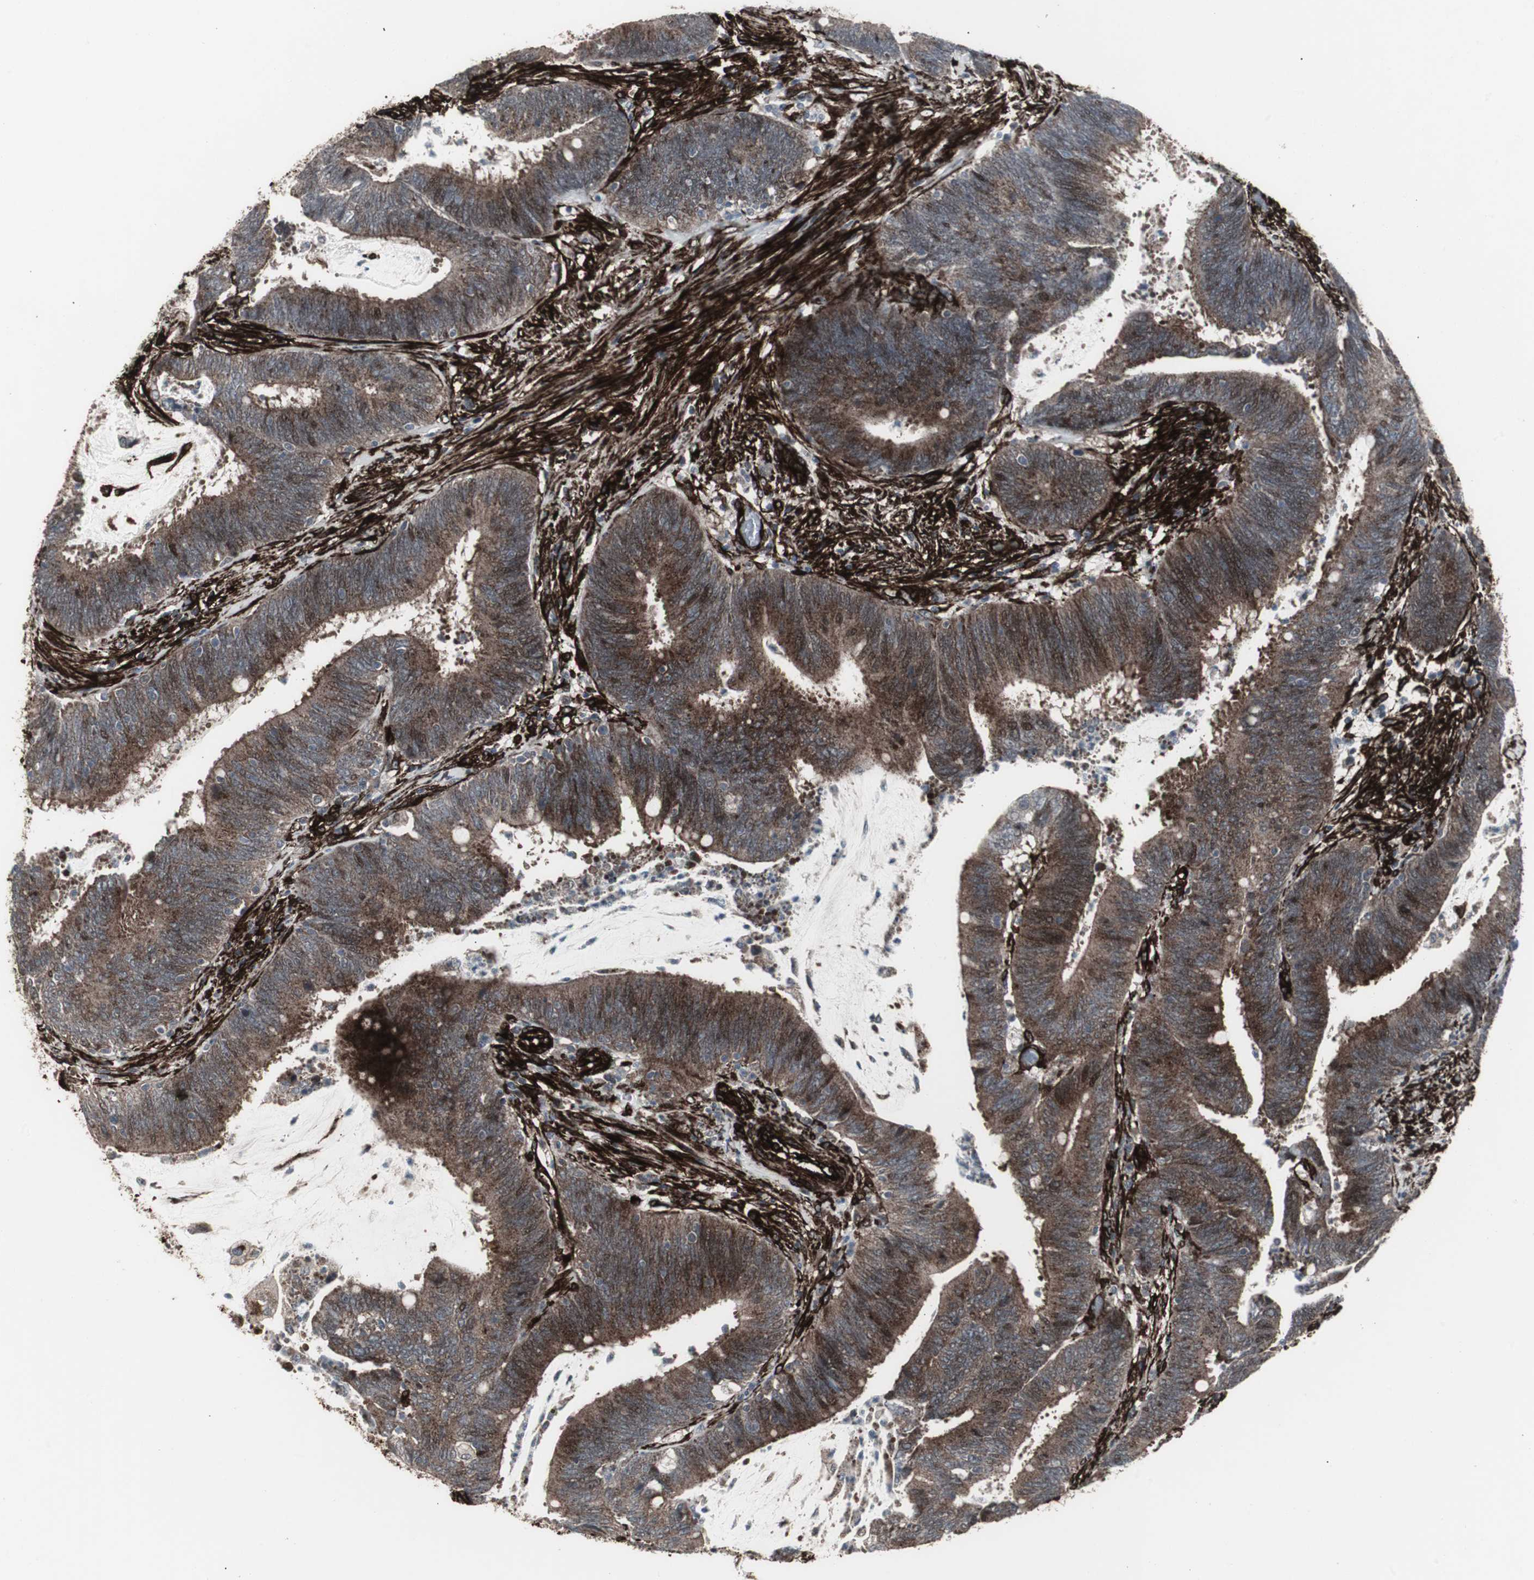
{"staining": {"intensity": "moderate", "quantity": ">75%", "location": "cytoplasmic/membranous"}, "tissue": "colorectal cancer", "cell_type": "Tumor cells", "image_type": "cancer", "snomed": [{"axis": "morphology", "description": "Adenocarcinoma, NOS"}, {"axis": "topography", "description": "Rectum"}], "caption": "This micrograph demonstrates immunohistochemistry (IHC) staining of adenocarcinoma (colorectal), with medium moderate cytoplasmic/membranous expression in about >75% of tumor cells.", "gene": "PDGFA", "patient": {"sex": "female", "age": 66}}